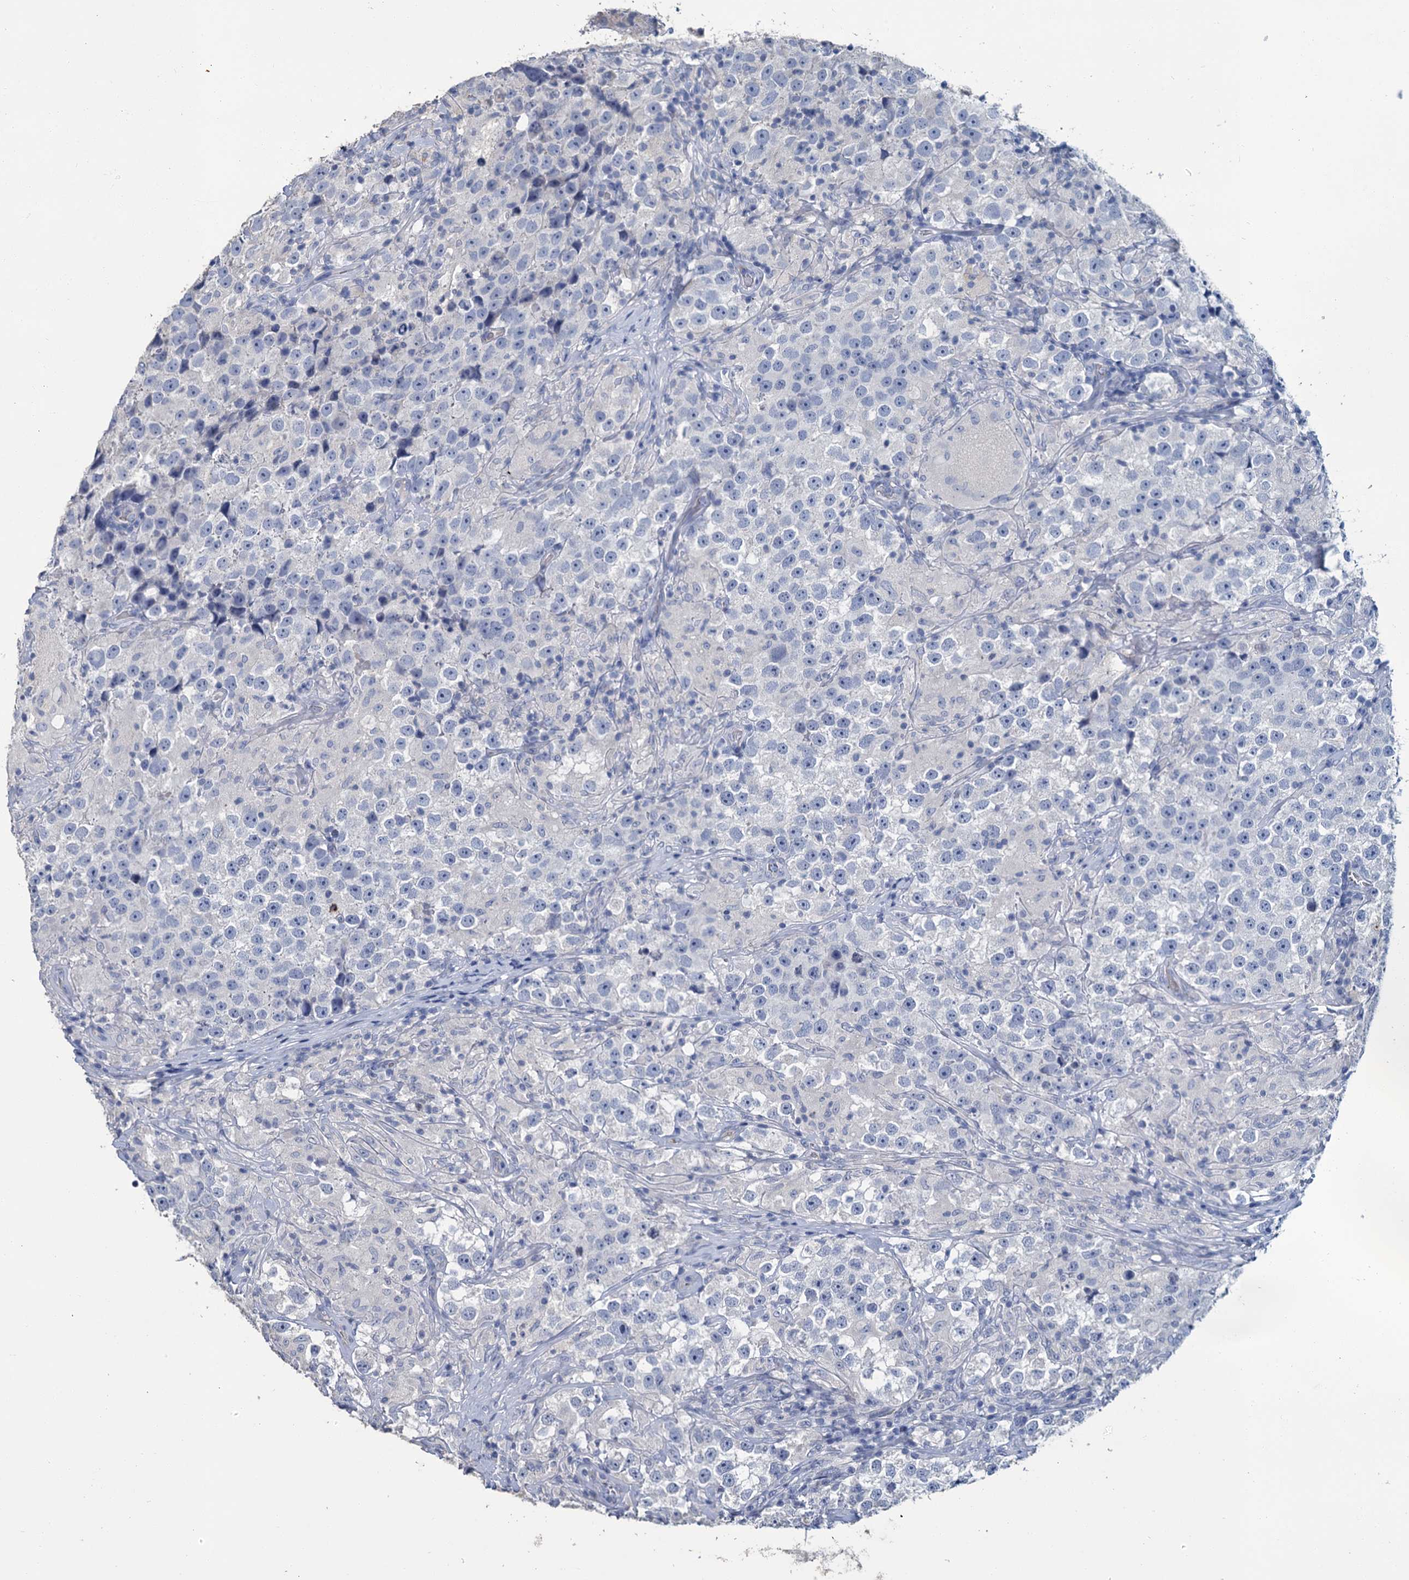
{"staining": {"intensity": "negative", "quantity": "none", "location": "none"}, "tissue": "testis cancer", "cell_type": "Tumor cells", "image_type": "cancer", "snomed": [{"axis": "morphology", "description": "Seminoma, NOS"}, {"axis": "topography", "description": "Testis"}], "caption": "The photomicrograph shows no significant staining in tumor cells of testis seminoma.", "gene": "SNCB", "patient": {"sex": "male", "age": 46}}